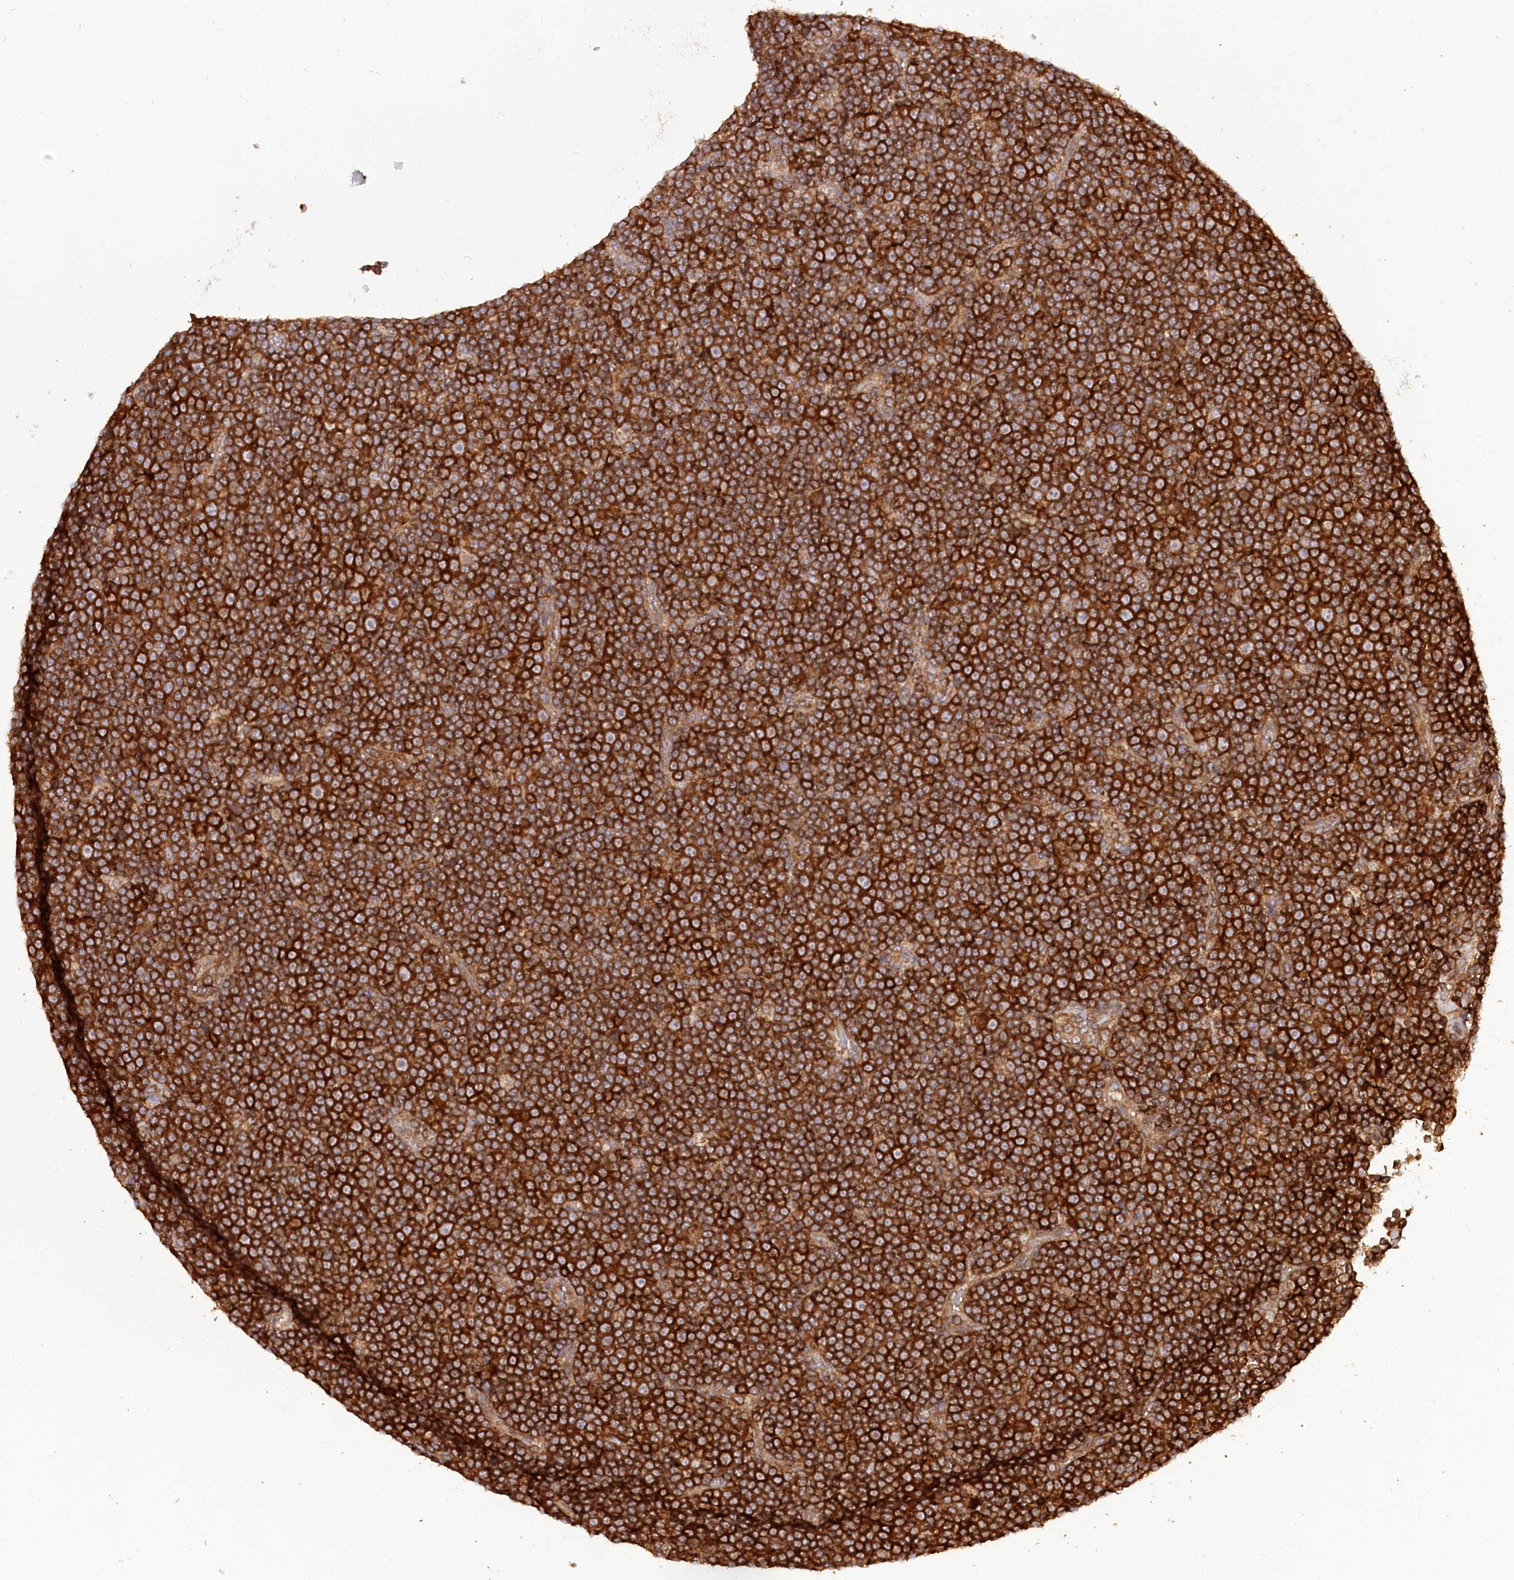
{"staining": {"intensity": "strong", "quantity": ">75%", "location": "cytoplasmic/membranous"}, "tissue": "lymphoma", "cell_type": "Tumor cells", "image_type": "cancer", "snomed": [{"axis": "morphology", "description": "Malignant lymphoma, non-Hodgkin's type, Low grade"}, {"axis": "topography", "description": "Lymph node"}], "caption": "Tumor cells demonstrate high levels of strong cytoplasmic/membranous staining in about >75% of cells in low-grade malignant lymphoma, non-Hodgkin's type. (DAB IHC, brown staining for protein, blue staining for nuclei).", "gene": "PAIP2", "patient": {"sex": "female", "age": 67}}